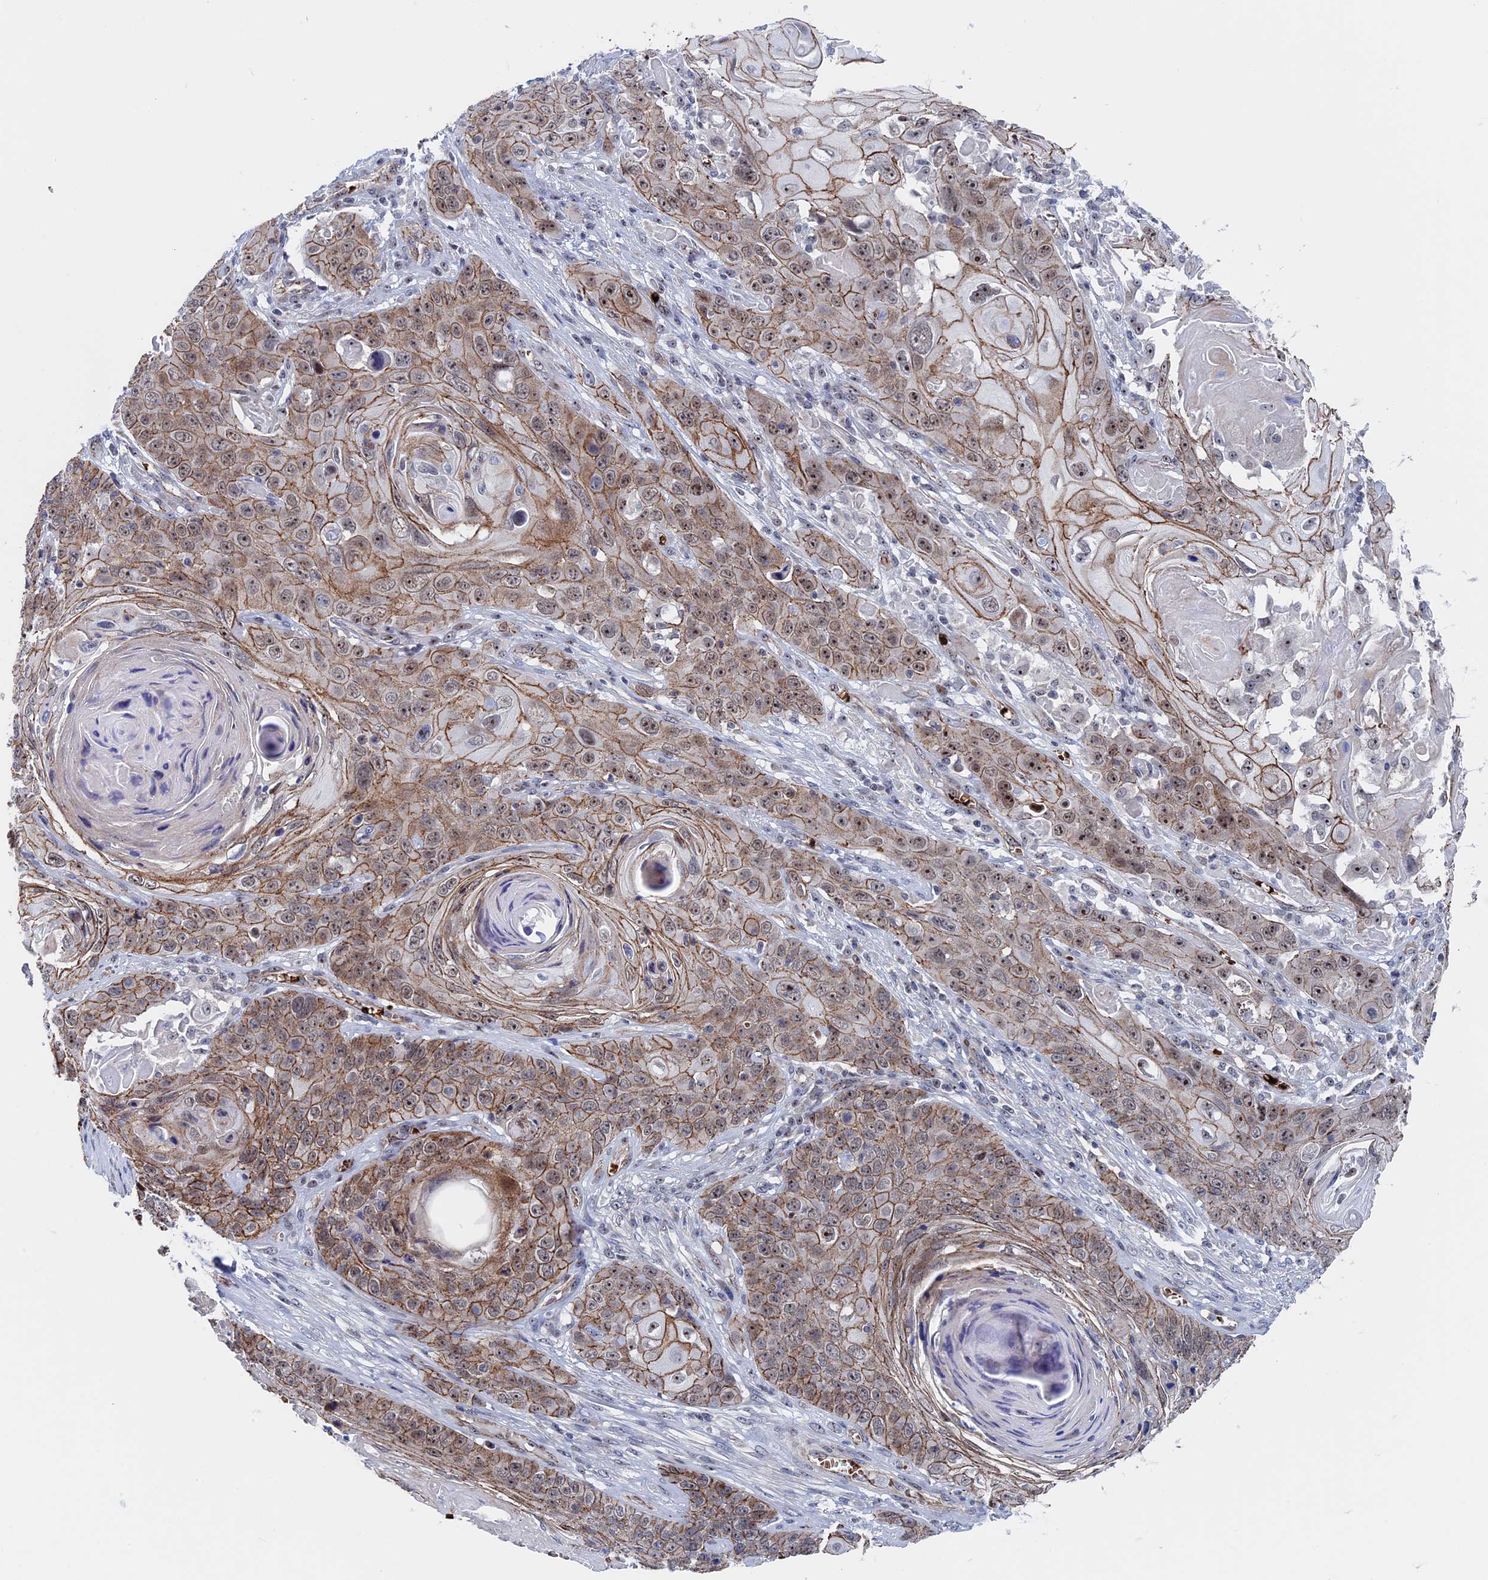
{"staining": {"intensity": "moderate", "quantity": ">75%", "location": "cytoplasmic/membranous,nuclear"}, "tissue": "skin cancer", "cell_type": "Tumor cells", "image_type": "cancer", "snomed": [{"axis": "morphology", "description": "Squamous cell carcinoma, NOS"}, {"axis": "topography", "description": "Skin"}], "caption": "Skin cancer was stained to show a protein in brown. There is medium levels of moderate cytoplasmic/membranous and nuclear positivity in approximately >75% of tumor cells. (DAB IHC with brightfield microscopy, high magnification).", "gene": "EXOSC9", "patient": {"sex": "male", "age": 55}}